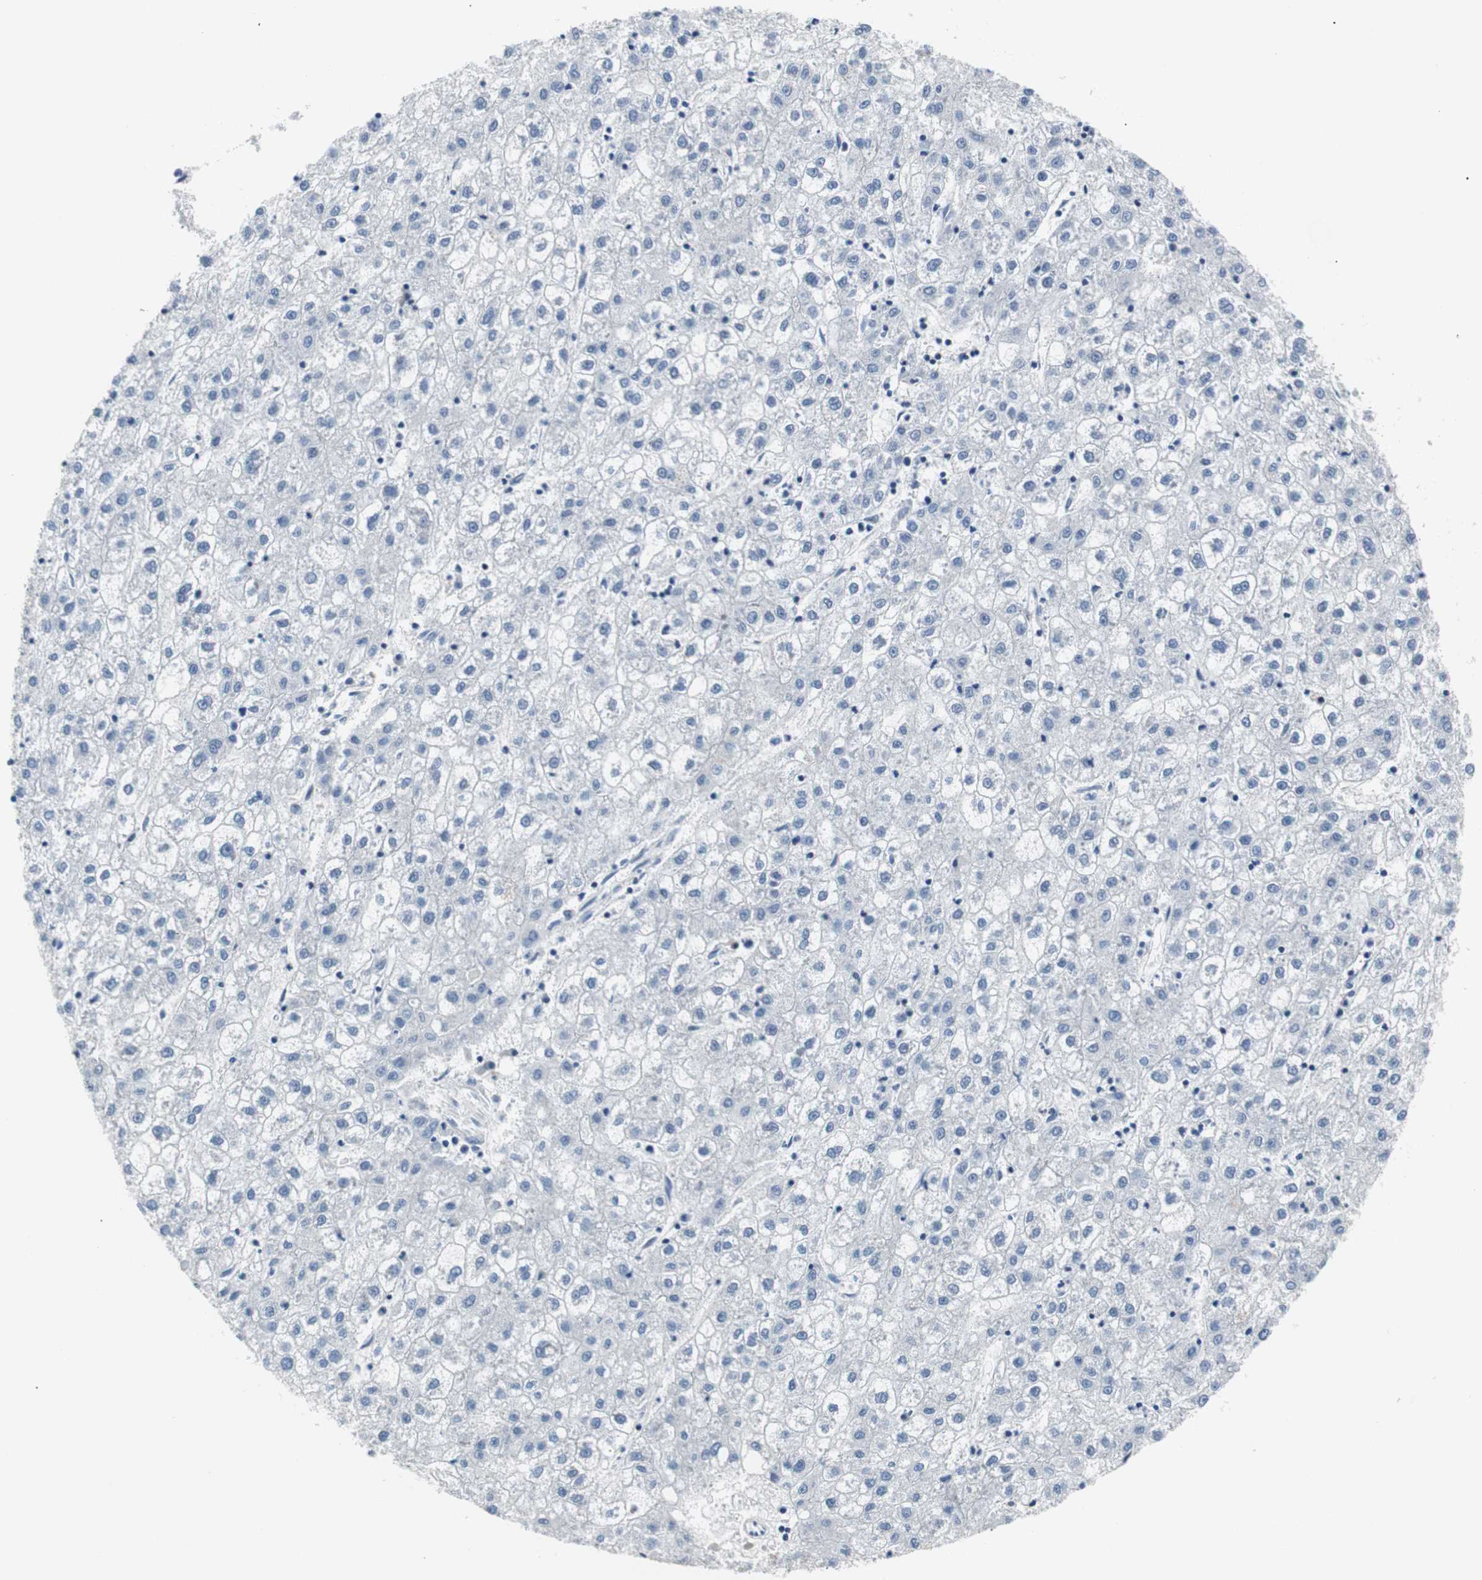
{"staining": {"intensity": "negative", "quantity": "none", "location": "none"}, "tissue": "liver cancer", "cell_type": "Tumor cells", "image_type": "cancer", "snomed": [{"axis": "morphology", "description": "Carcinoma, Hepatocellular, NOS"}, {"axis": "topography", "description": "Liver"}], "caption": "IHC of liver cancer displays no positivity in tumor cells.", "gene": "MAP2K4", "patient": {"sex": "male", "age": 72}}